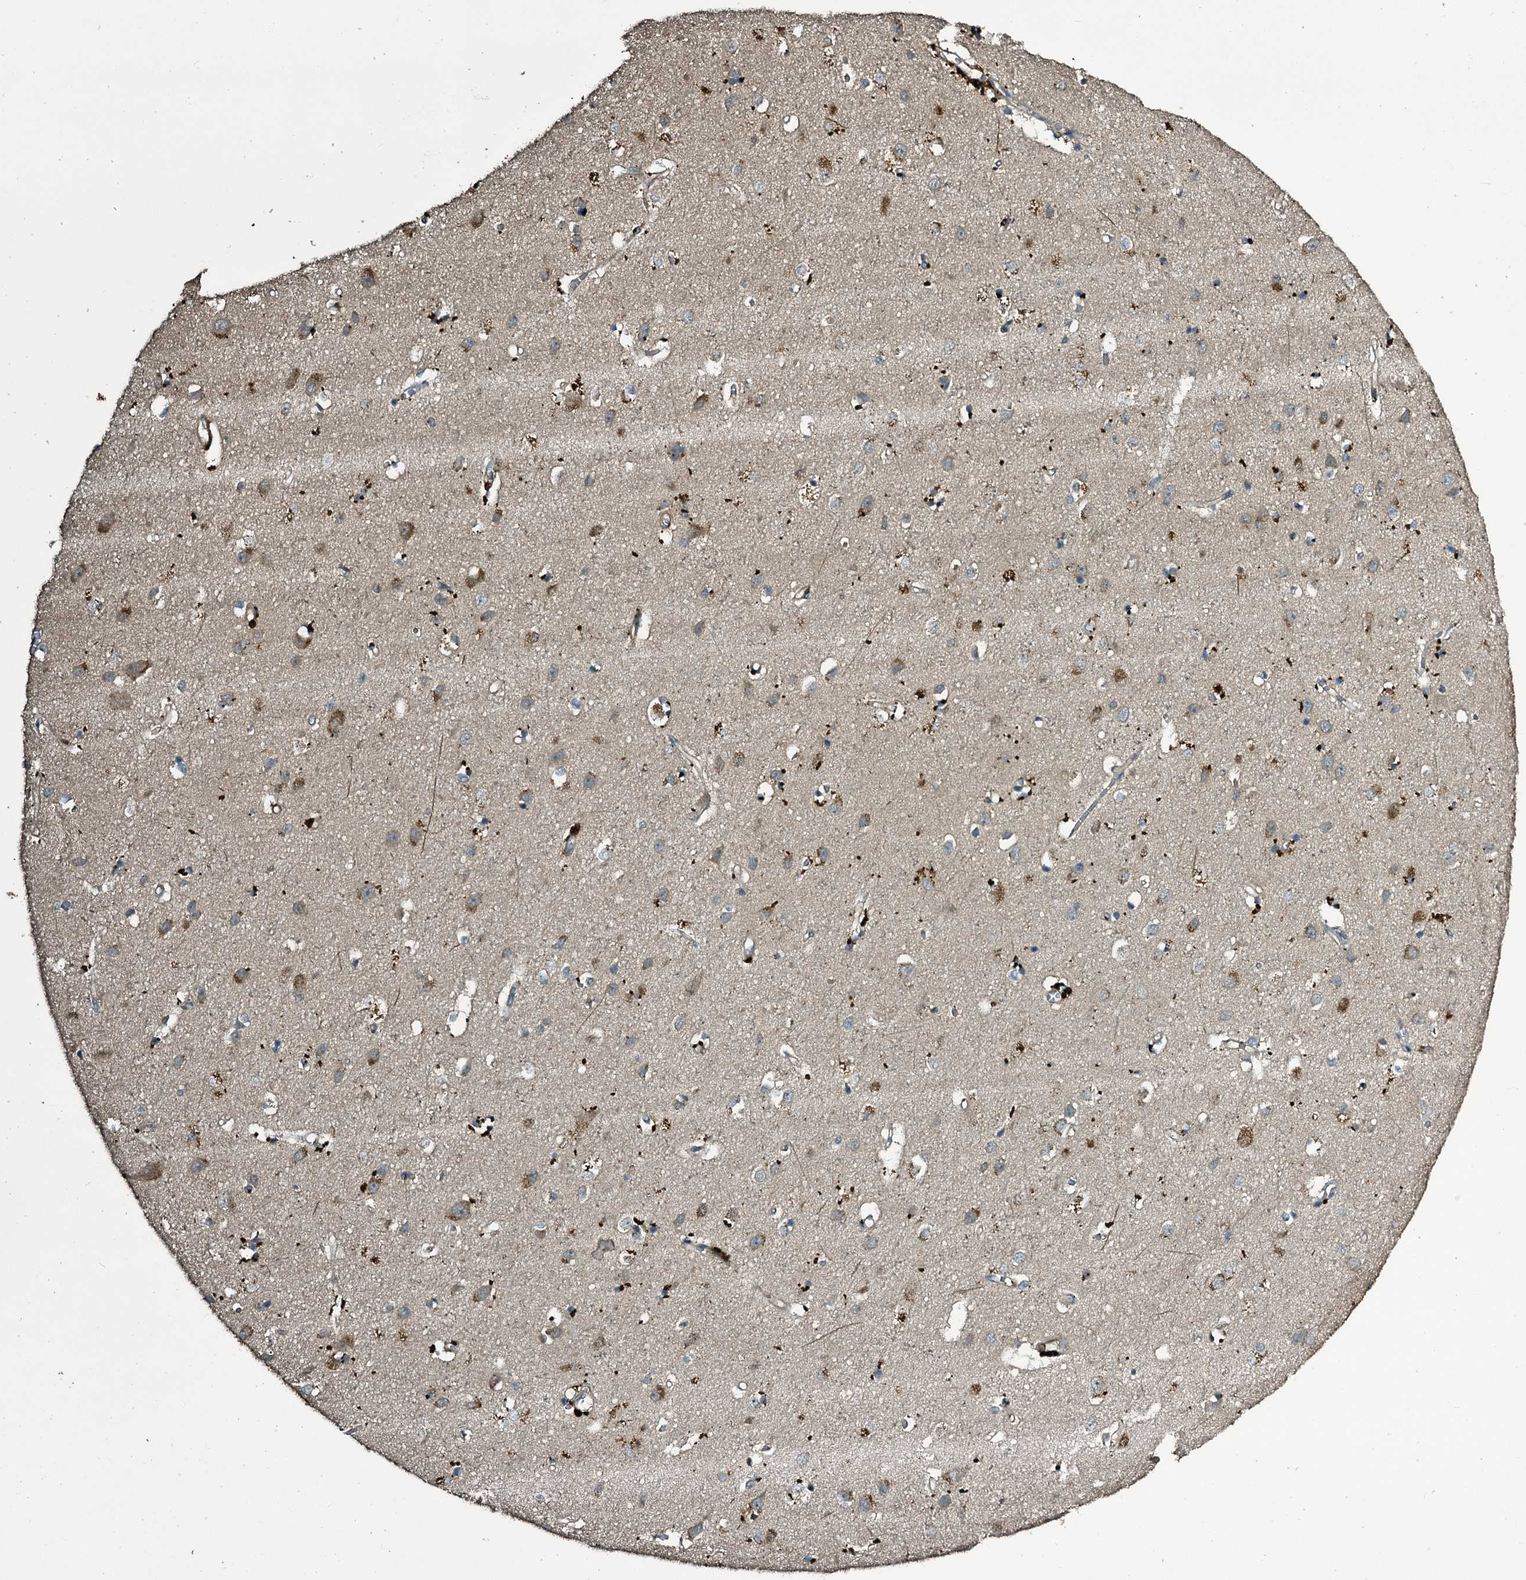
{"staining": {"intensity": "moderate", "quantity": "25%-75%", "location": "cytoplasmic/membranous"}, "tissue": "cerebral cortex", "cell_type": "Endothelial cells", "image_type": "normal", "snomed": [{"axis": "morphology", "description": "Normal tissue, NOS"}, {"axis": "topography", "description": "Cerebral cortex"}], "caption": "The histopathology image displays staining of benign cerebral cortex, revealing moderate cytoplasmic/membranous protein staining (brown color) within endothelial cells.", "gene": "TPGS2", "patient": {"sex": "female", "age": 64}}